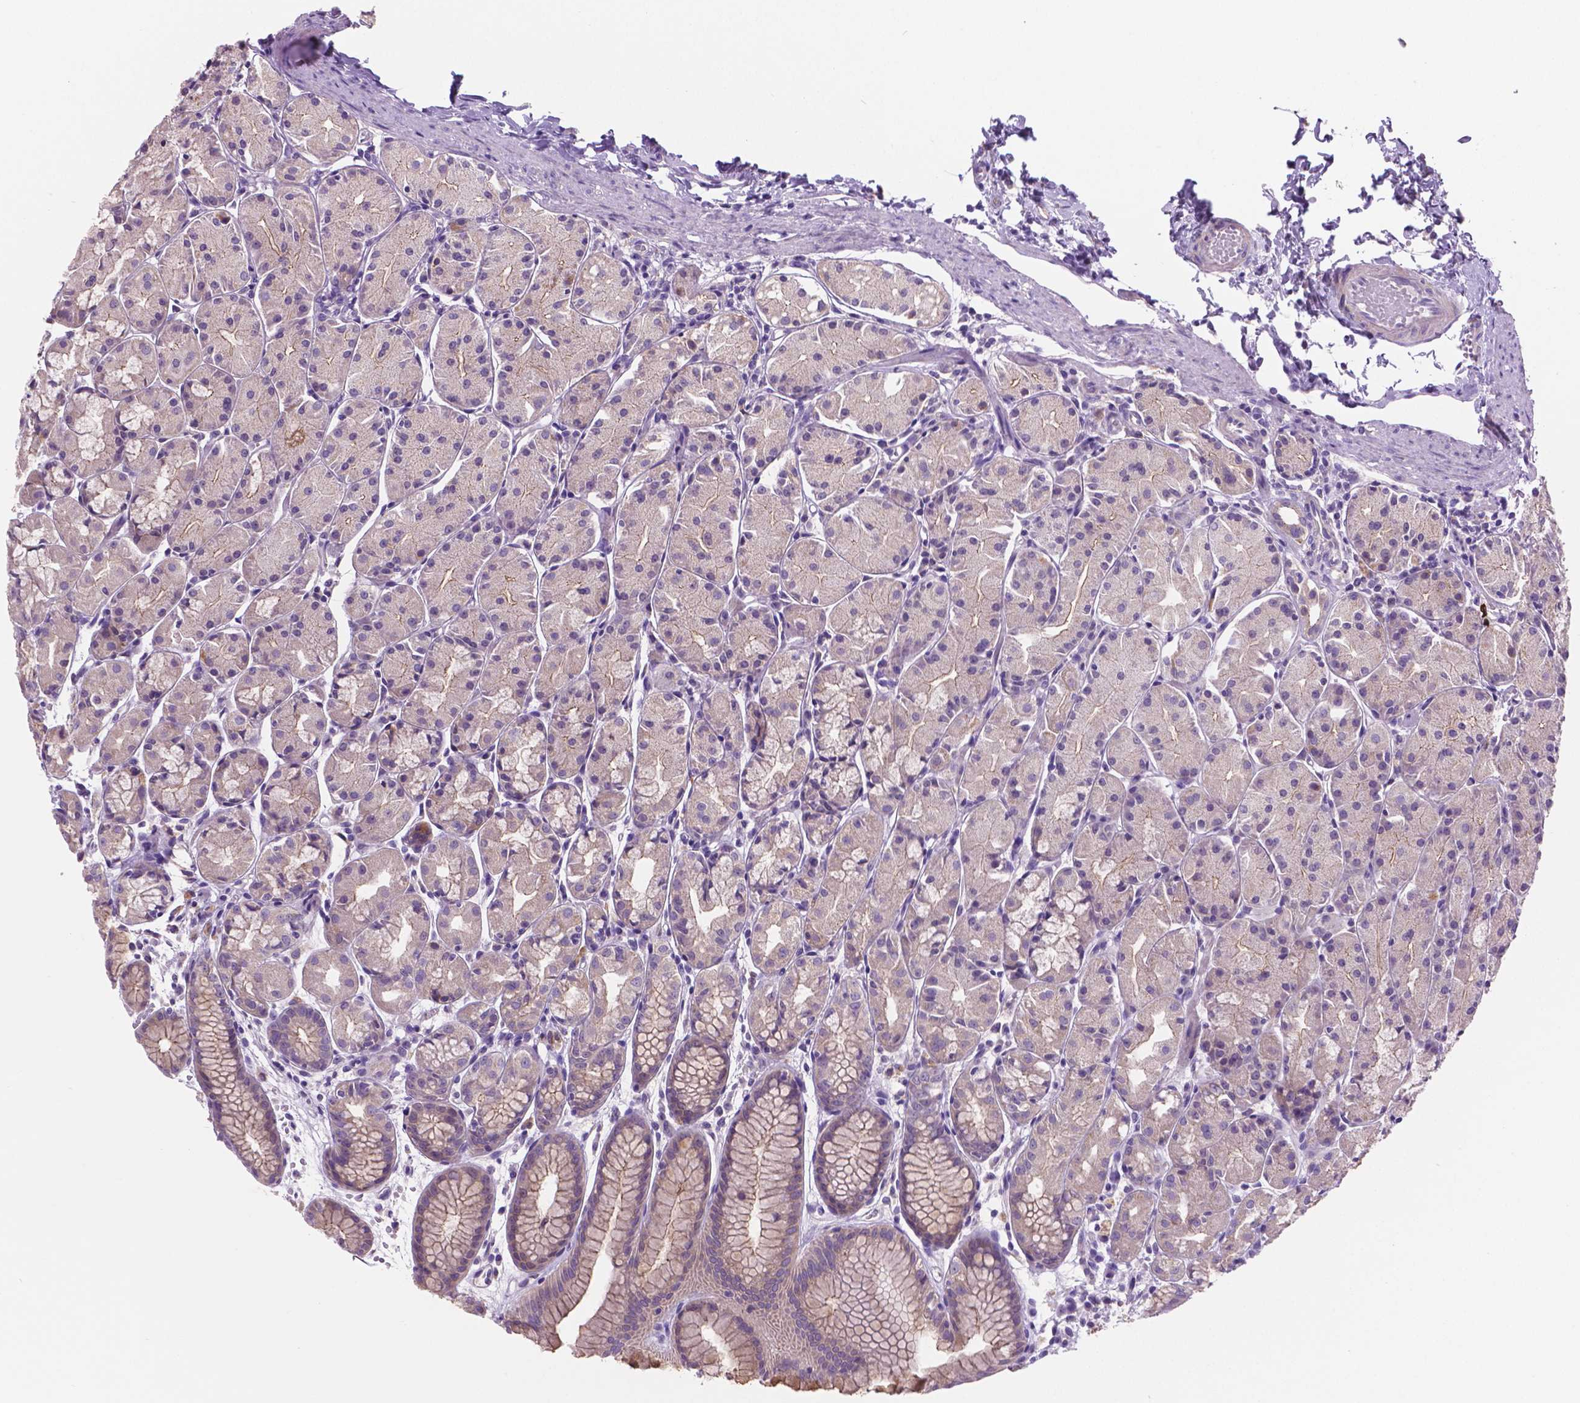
{"staining": {"intensity": "weak", "quantity": "<25%", "location": "cytoplasmic/membranous"}, "tissue": "stomach", "cell_type": "Glandular cells", "image_type": "normal", "snomed": [{"axis": "morphology", "description": "Normal tissue, NOS"}, {"axis": "topography", "description": "Stomach, upper"}], "caption": "DAB (3,3'-diaminobenzidine) immunohistochemical staining of benign human stomach demonstrates no significant staining in glandular cells.", "gene": "CDH7", "patient": {"sex": "male", "age": 47}}